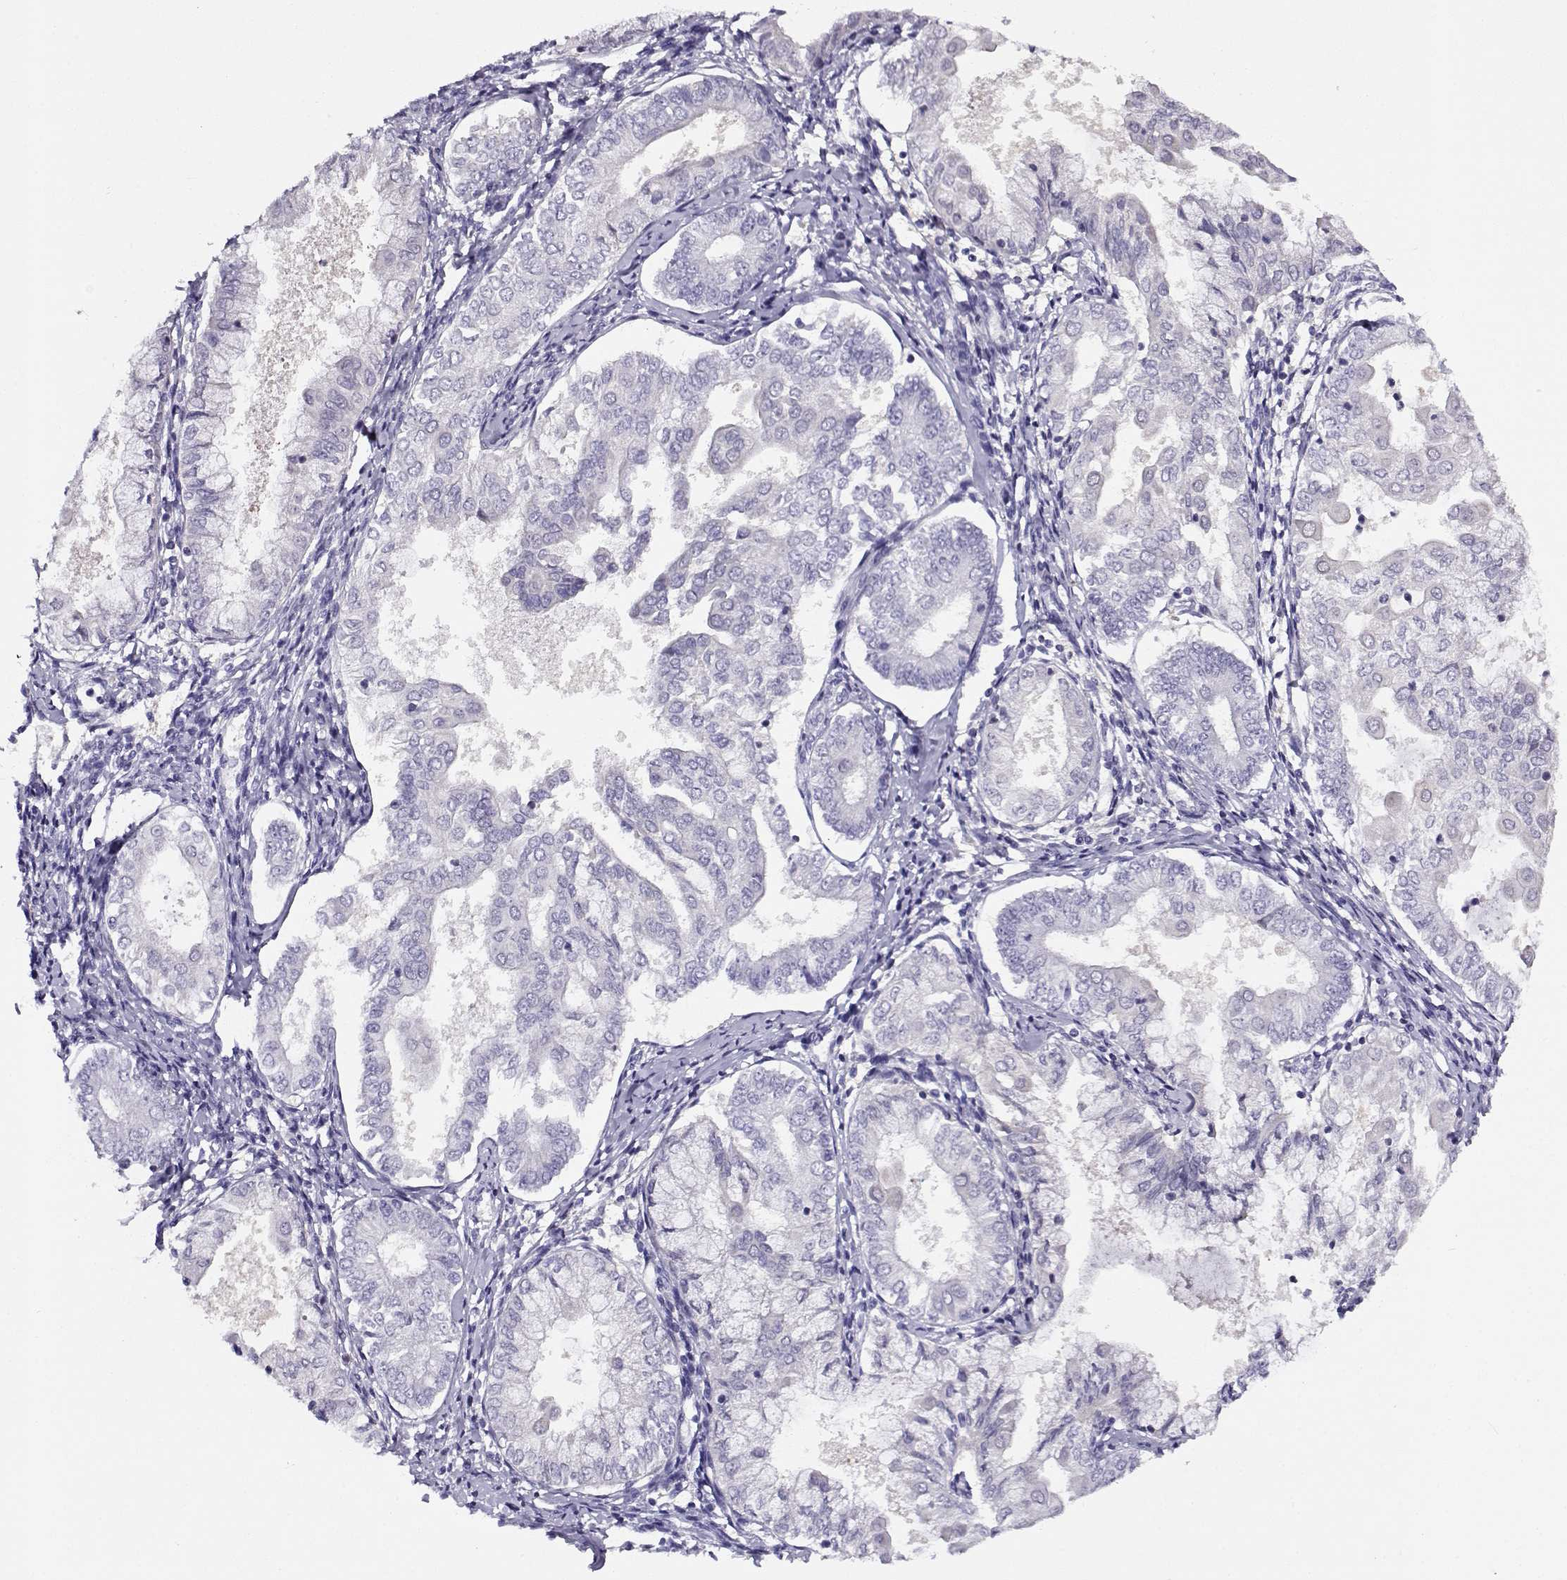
{"staining": {"intensity": "negative", "quantity": "none", "location": "none"}, "tissue": "endometrial cancer", "cell_type": "Tumor cells", "image_type": "cancer", "snomed": [{"axis": "morphology", "description": "Adenocarcinoma, NOS"}, {"axis": "topography", "description": "Endometrium"}], "caption": "This is a image of immunohistochemistry staining of endometrial cancer, which shows no expression in tumor cells.", "gene": "FEZF1", "patient": {"sex": "female", "age": 68}}